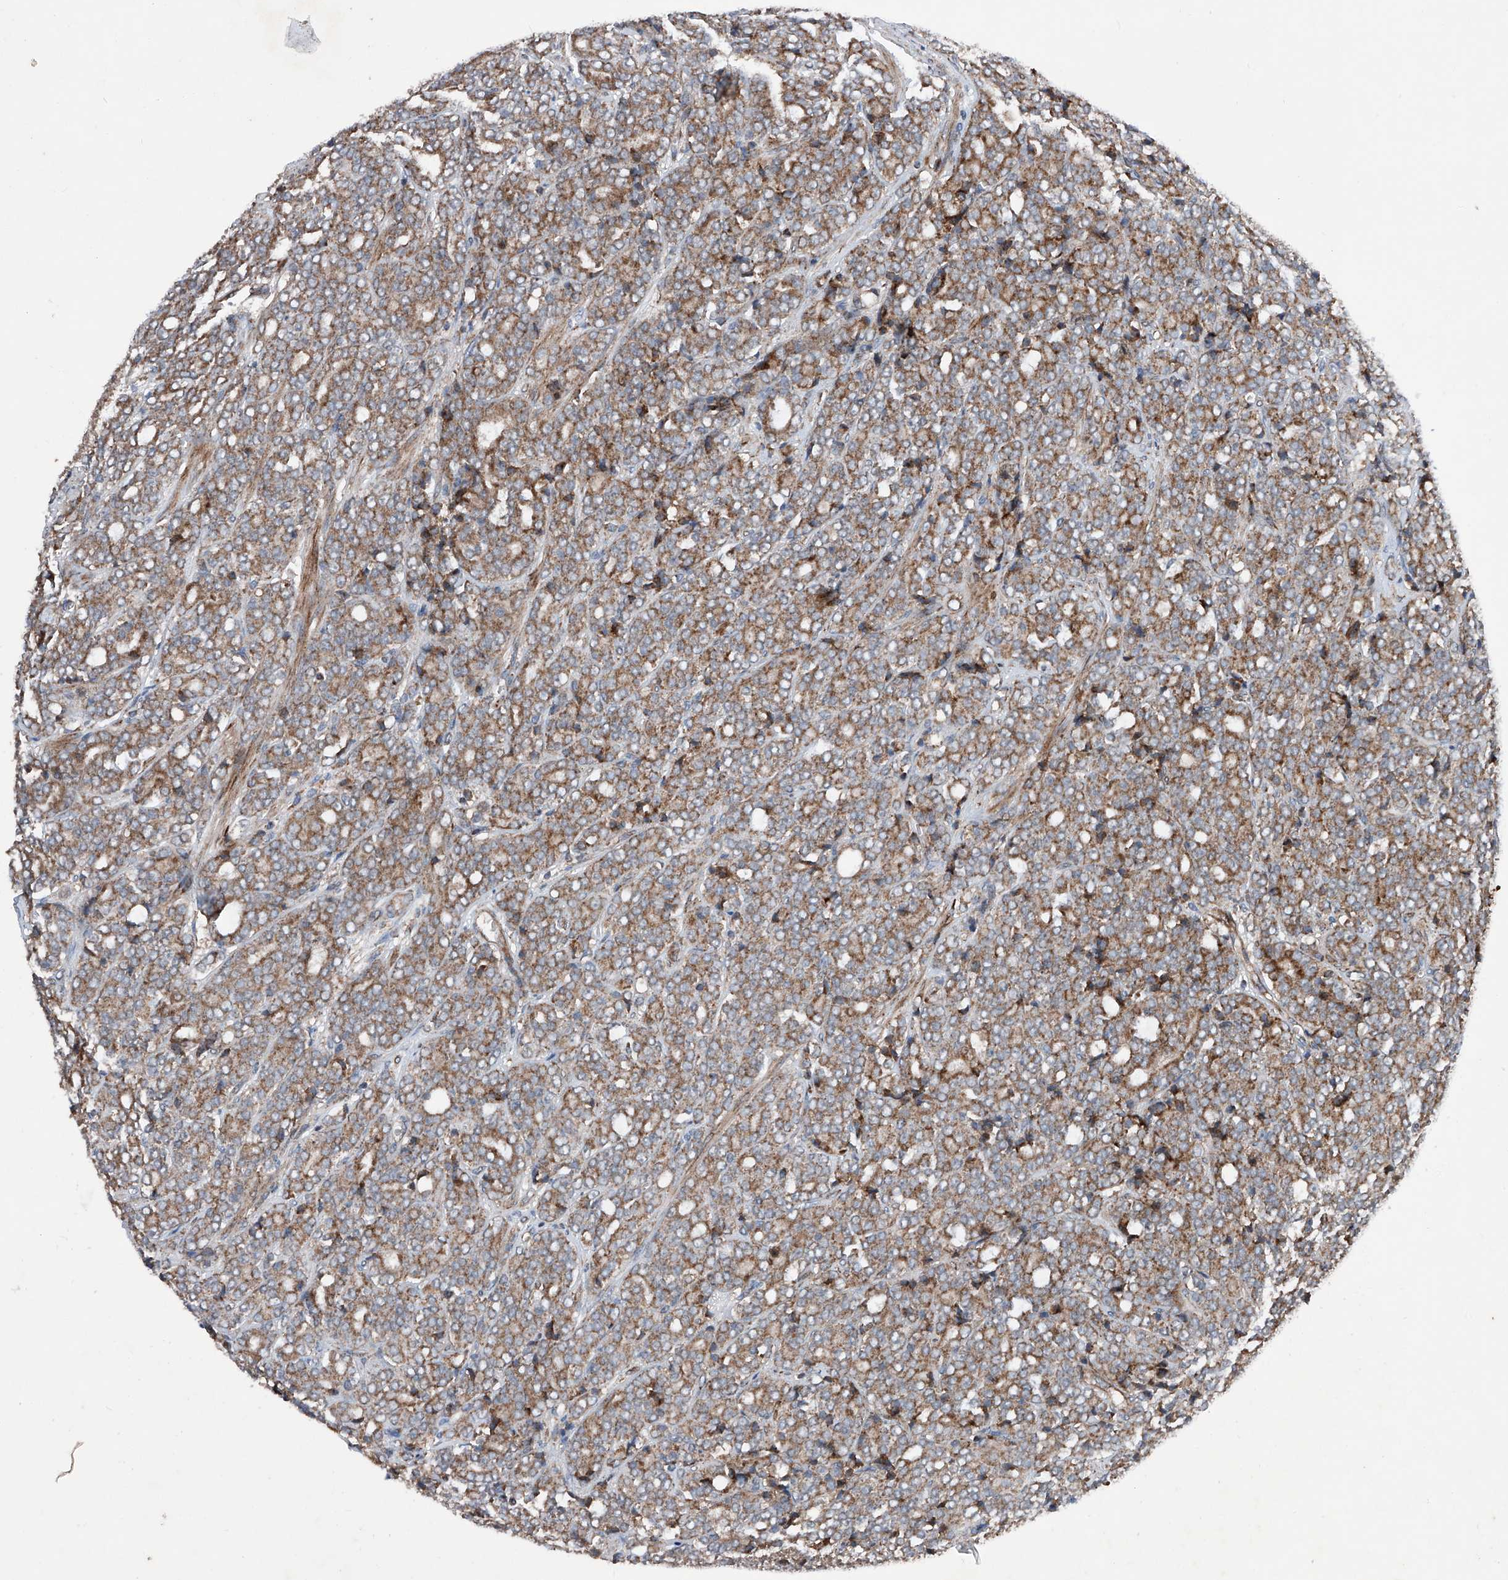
{"staining": {"intensity": "moderate", "quantity": ">75%", "location": "cytoplasmic/membranous"}, "tissue": "prostate cancer", "cell_type": "Tumor cells", "image_type": "cancer", "snomed": [{"axis": "morphology", "description": "Adenocarcinoma, High grade"}, {"axis": "topography", "description": "Prostate"}], "caption": "A high-resolution histopathology image shows IHC staining of prostate cancer, which exhibits moderate cytoplasmic/membranous expression in about >75% of tumor cells. Nuclei are stained in blue.", "gene": "DAD1", "patient": {"sex": "male", "age": 62}}